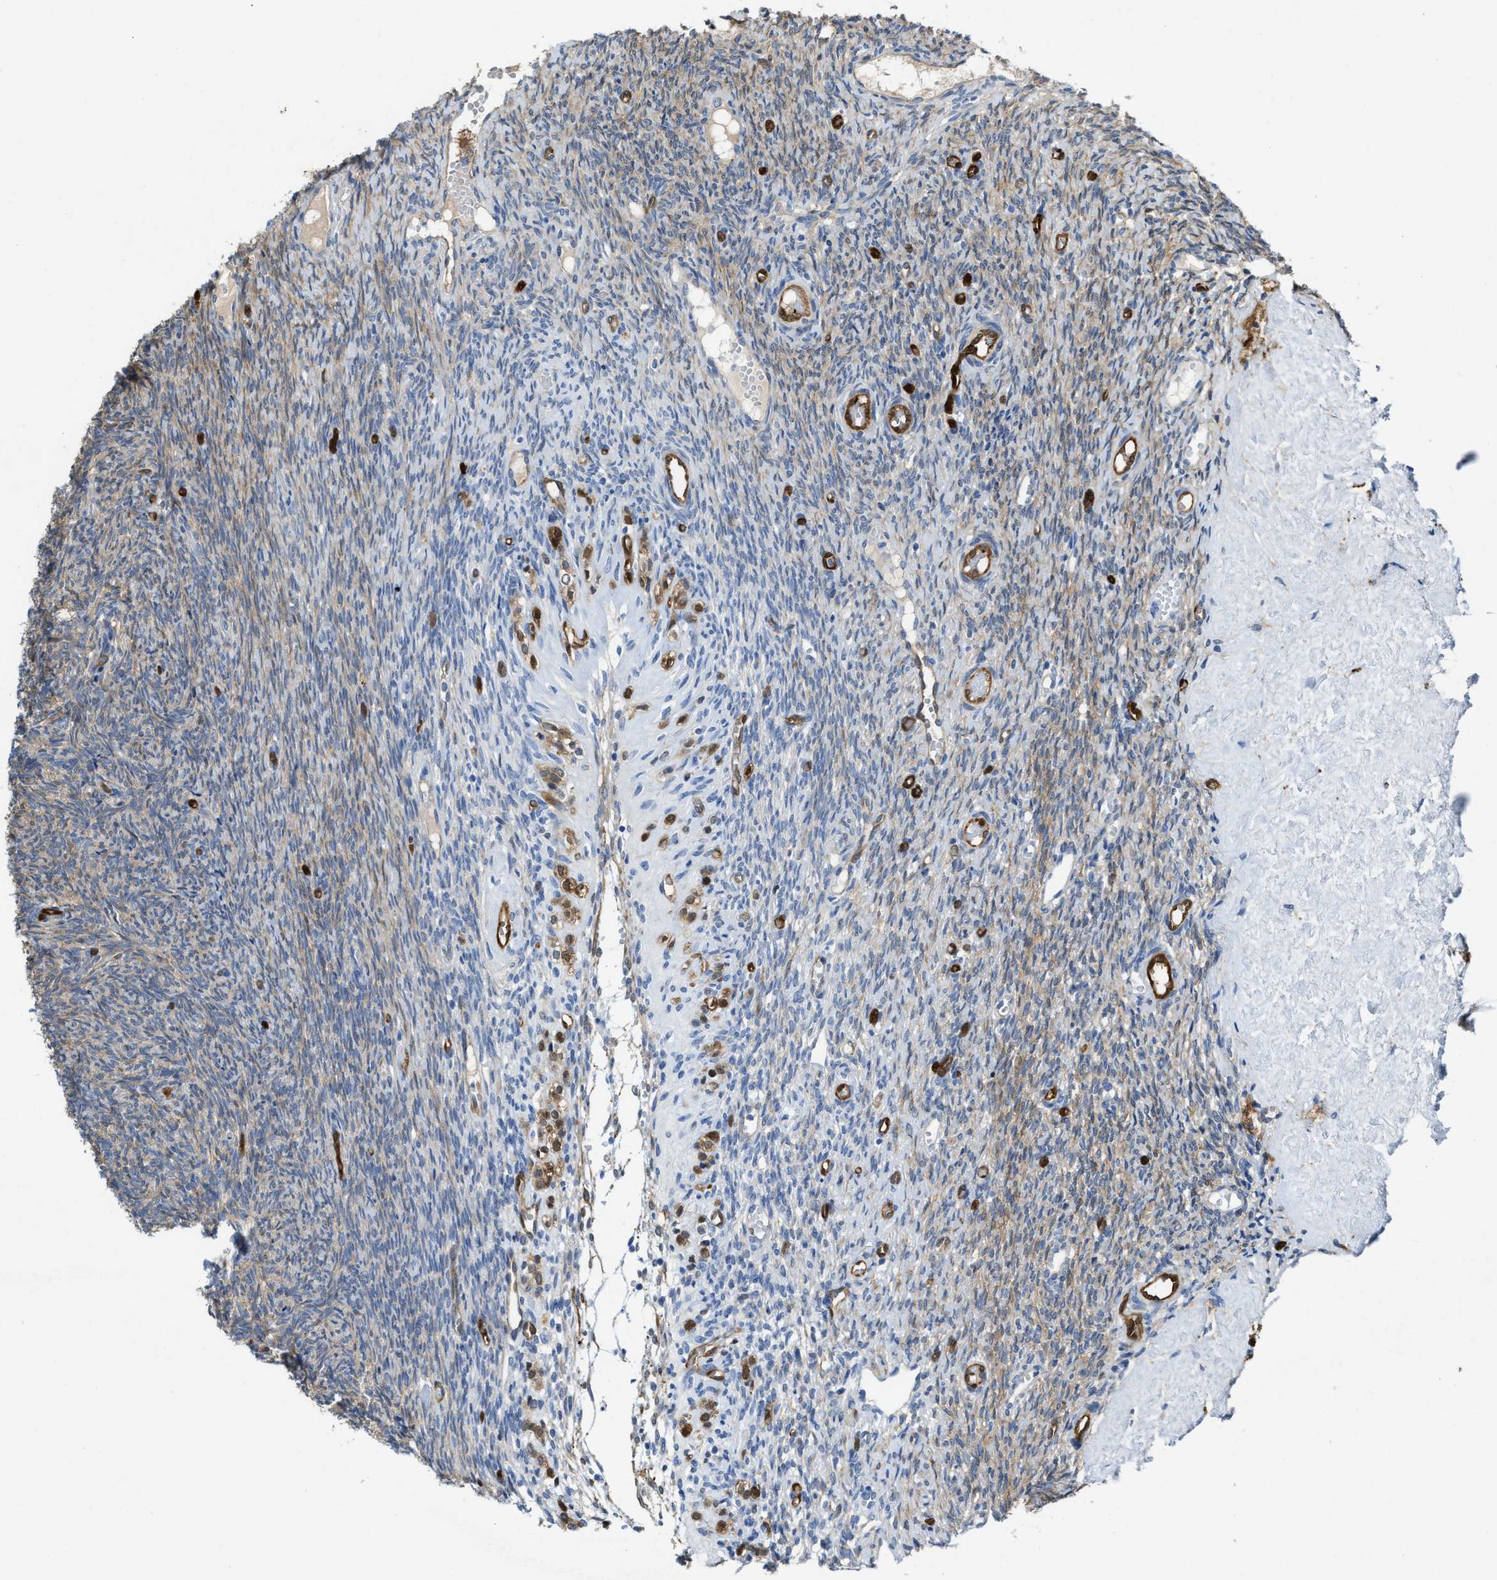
{"staining": {"intensity": "moderate", "quantity": ">75%", "location": "cytoplasmic/membranous,nuclear"}, "tissue": "ovary", "cell_type": "Follicle cells", "image_type": "normal", "snomed": [{"axis": "morphology", "description": "Normal tissue, NOS"}, {"axis": "topography", "description": "Ovary"}], "caption": "Immunohistochemical staining of benign ovary demonstrates moderate cytoplasmic/membranous,nuclear protein positivity in approximately >75% of follicle cells.", "gene": "ASS1", "patient": {"sex": "female", "age": 41}}